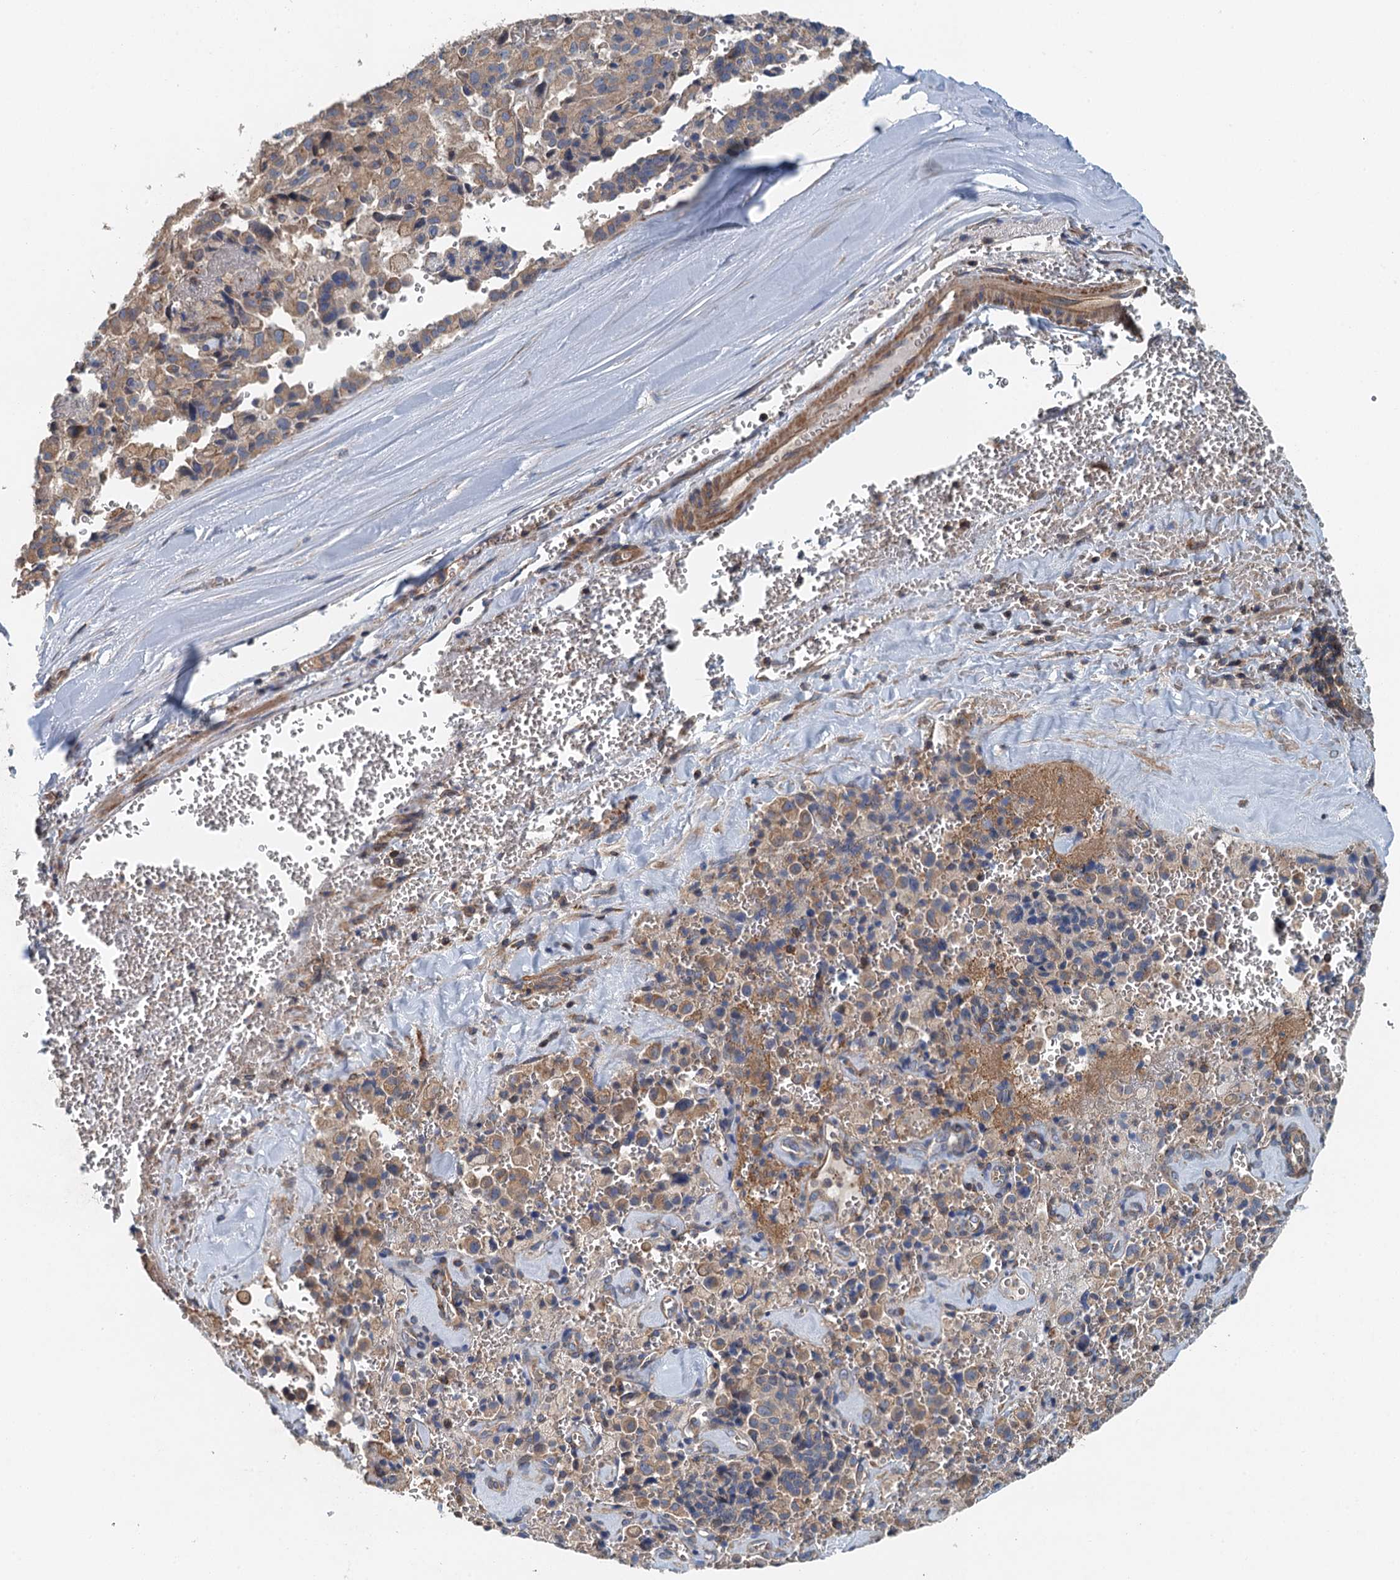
{"staining": {"intensity": "moderate", "quantity": "25%-75%", "location": "cytoplasmic/membranous"}, "tissue": "pancreatic cancer", "cell_type": "Tumor cells", "image_type": "cancer", "snomed": [{"axis": "morphology", "description": "Adenocarcinoma, NOS"}, {"axis": "topography", "description": "Pancreas"}], "caption": "This photomicrograph shows pancreatic adenocarcinoma stained with immunohistochemistry to label a protein in brown. The cytoplasmic/membranous of tumor cells show moderate positivity for the protein. Nuclei are counter-stained blue.", "gene": "PPP1R14D", "patient": {"sex": "male", "age": 65}}